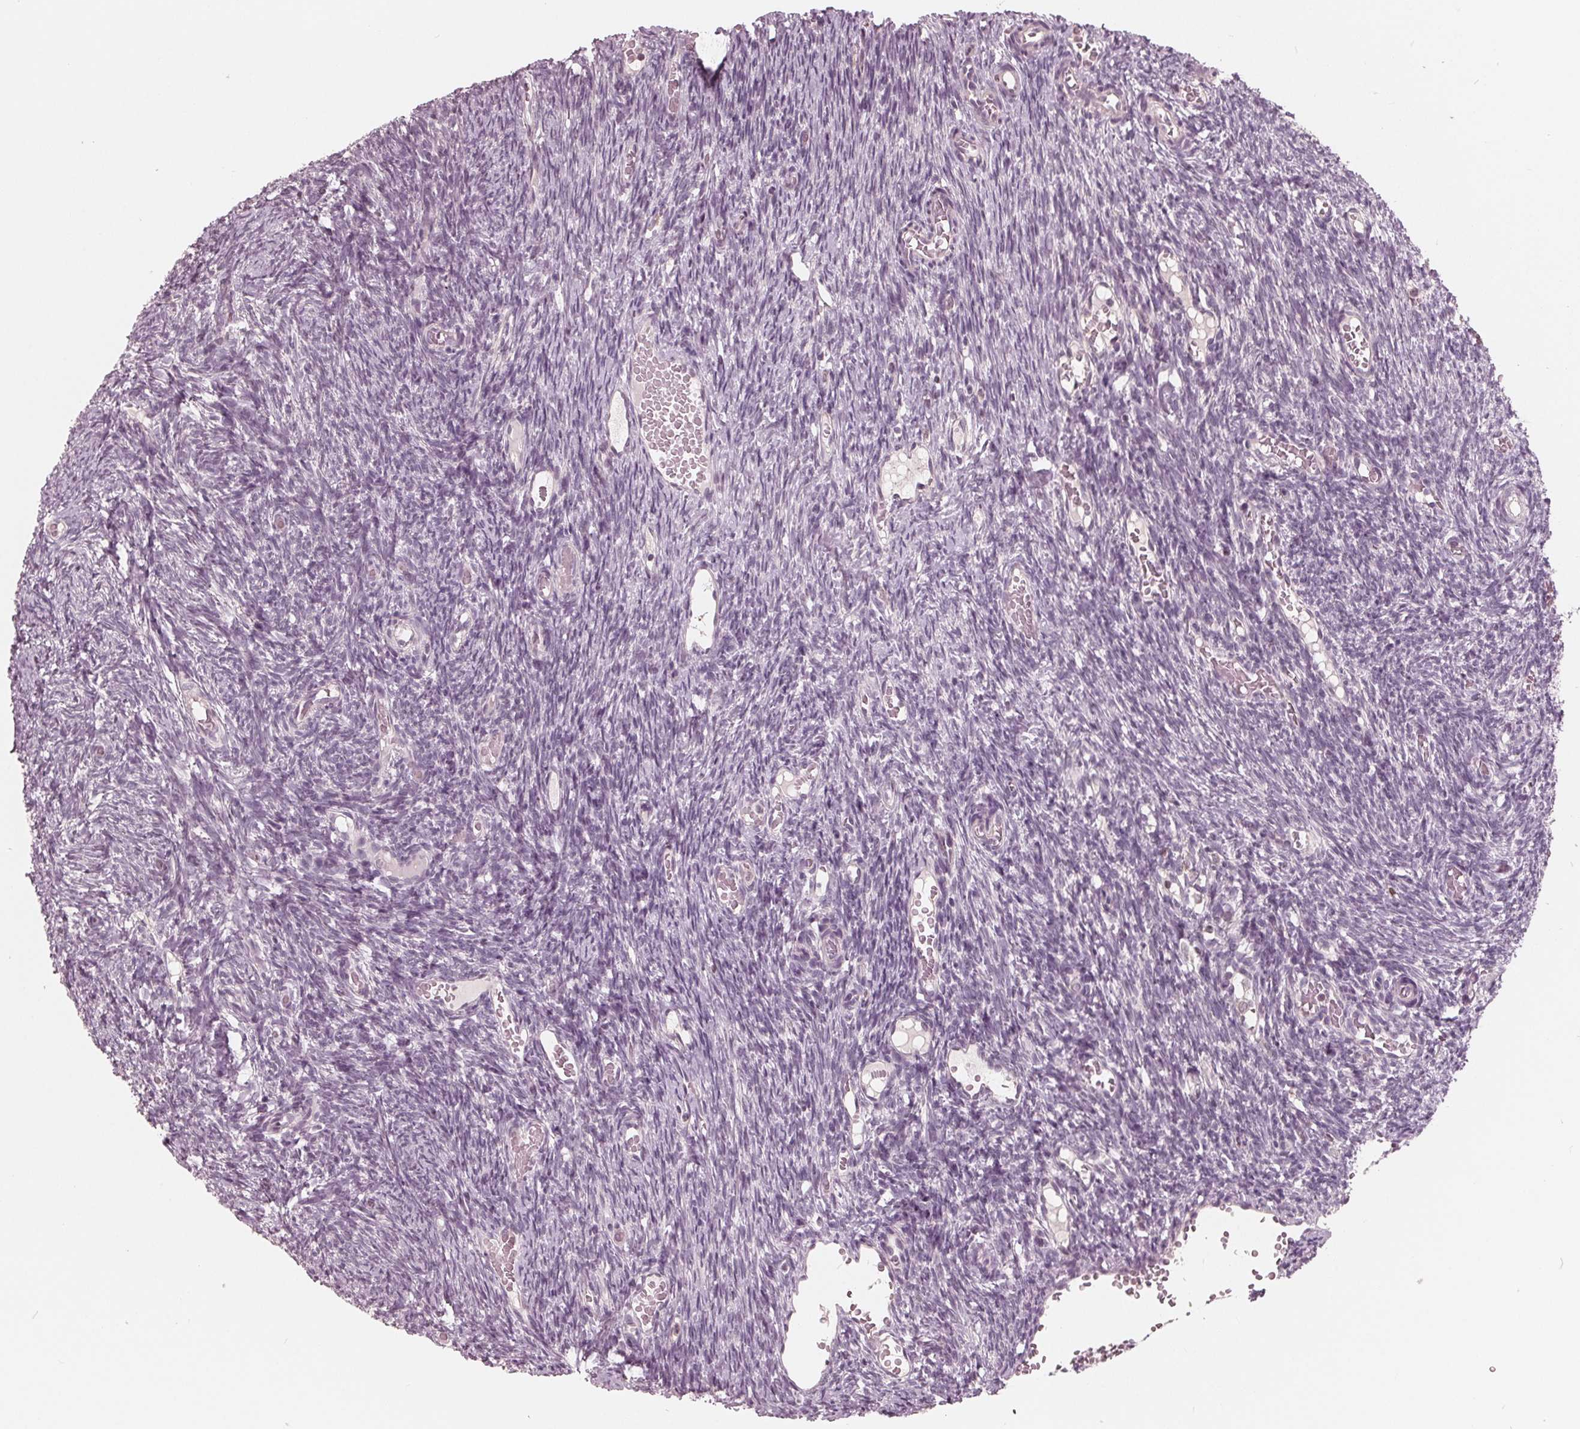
{"staining": {"intensity": "negative", "quantity": "none", "location": "none"}, "tissue": "ovary", "cell_type": "Follicle cells", "image_type": "normal", "snomed": [{"axis": "morphology", "description": "Normal tissue, NOS"}, {"axis": "topography", "description": "Ovary"}], "caption": "Immunohistochemistry (IHC) of normal human ovary demonstrates no expression in follicle cells.", "gene": "ING3", "patient": {"sex": "female", "age": 39}}